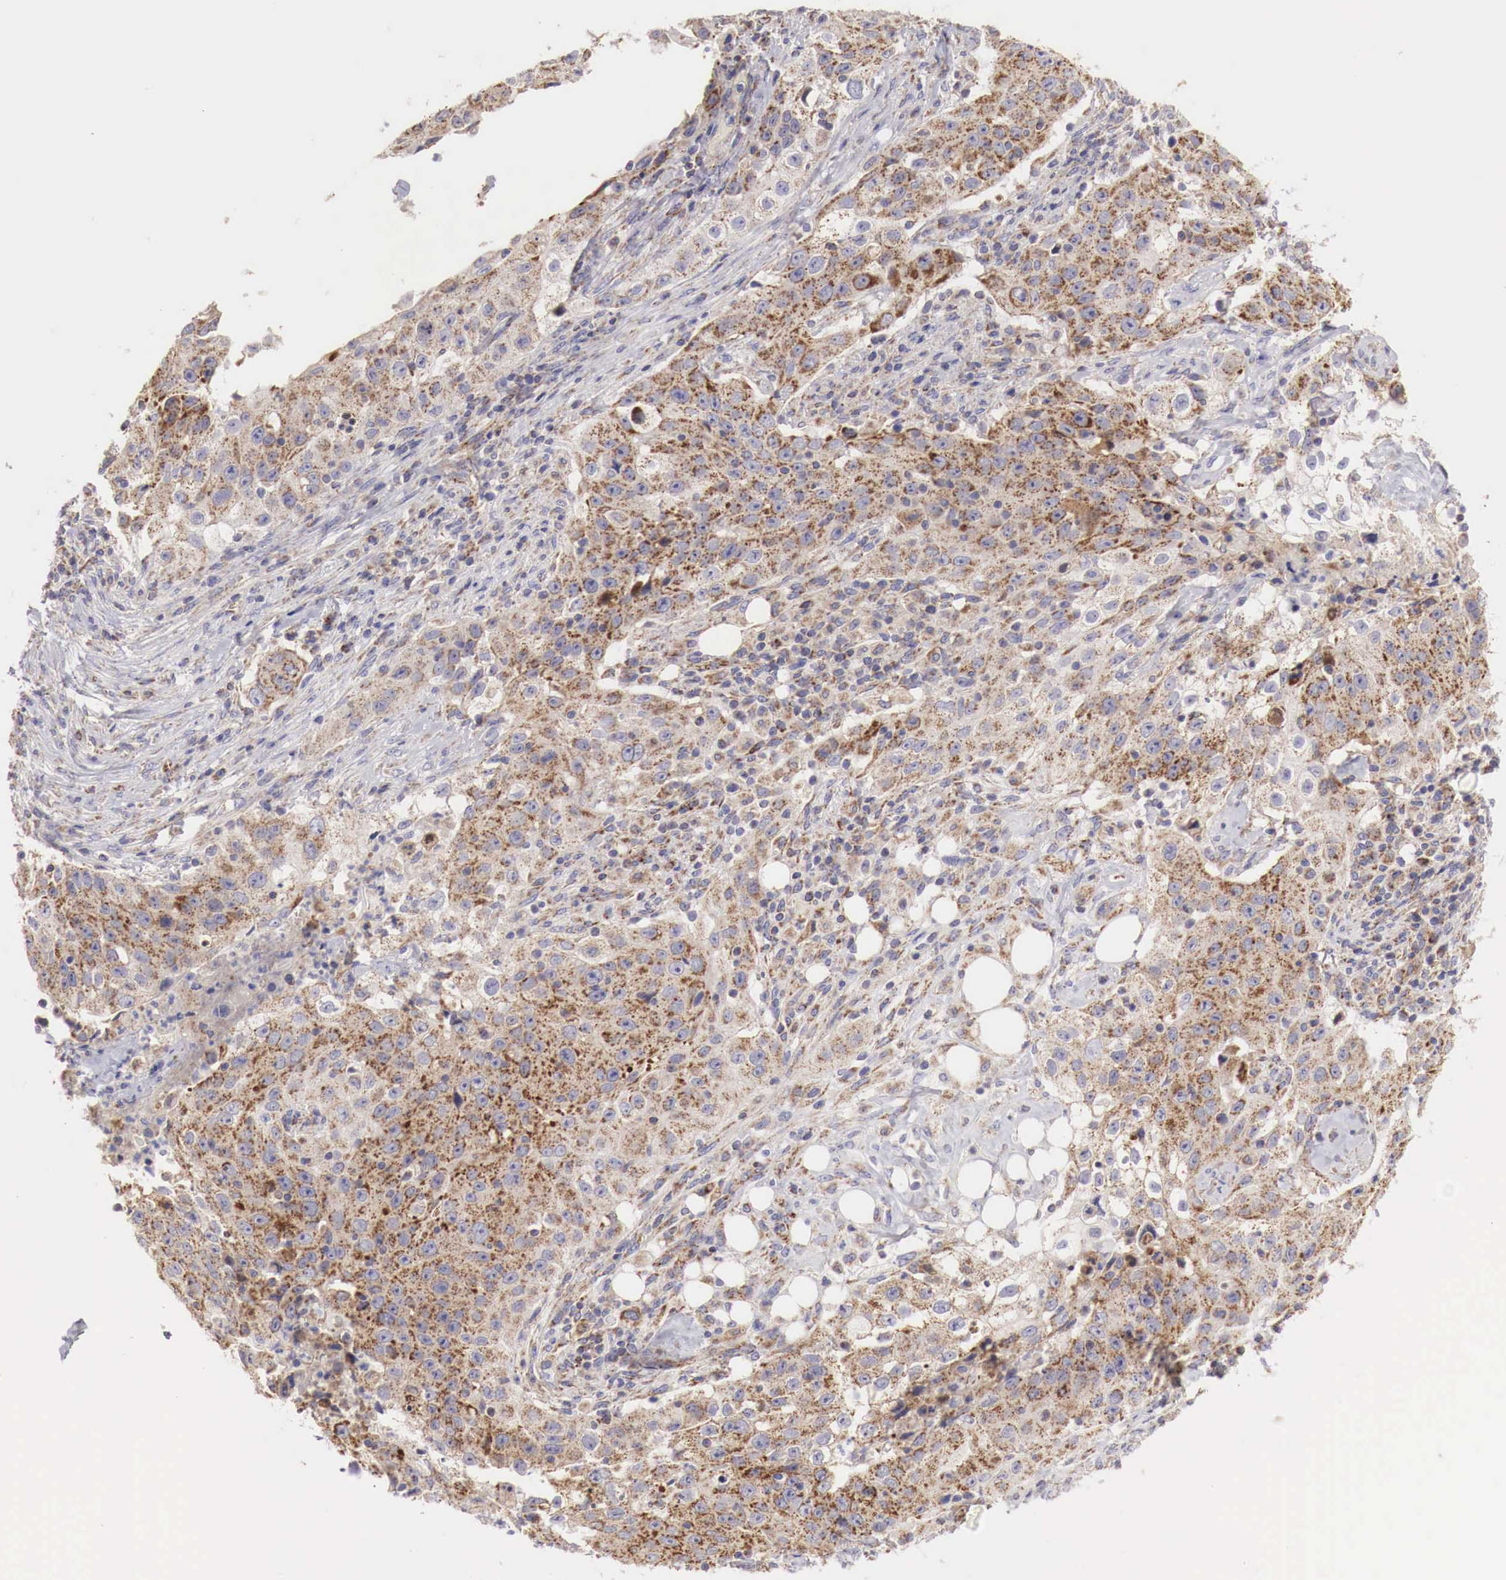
{"staining": {"intensity": "moderate", "quantity": ">75%", "location": "cytoplasmic/membranous"}, "tissue": "lung cancer", "cell_type": "Tumor cells", "image_type": "cancer", "snomed": [{"axis": "morphology", "description": "Squamous cell carcinoma, NOS"}, {"axis": "topography", "description": "Lung"}], "caption": "Lung squamous cell carcinoma was stained to show a protein in brown. There is medium levels of moderate cytoplasmic/membranous staining in about >75% of tumor cells.", "gene": "XPNPEP3", "patient": {"sex": "male", "age": 64}}